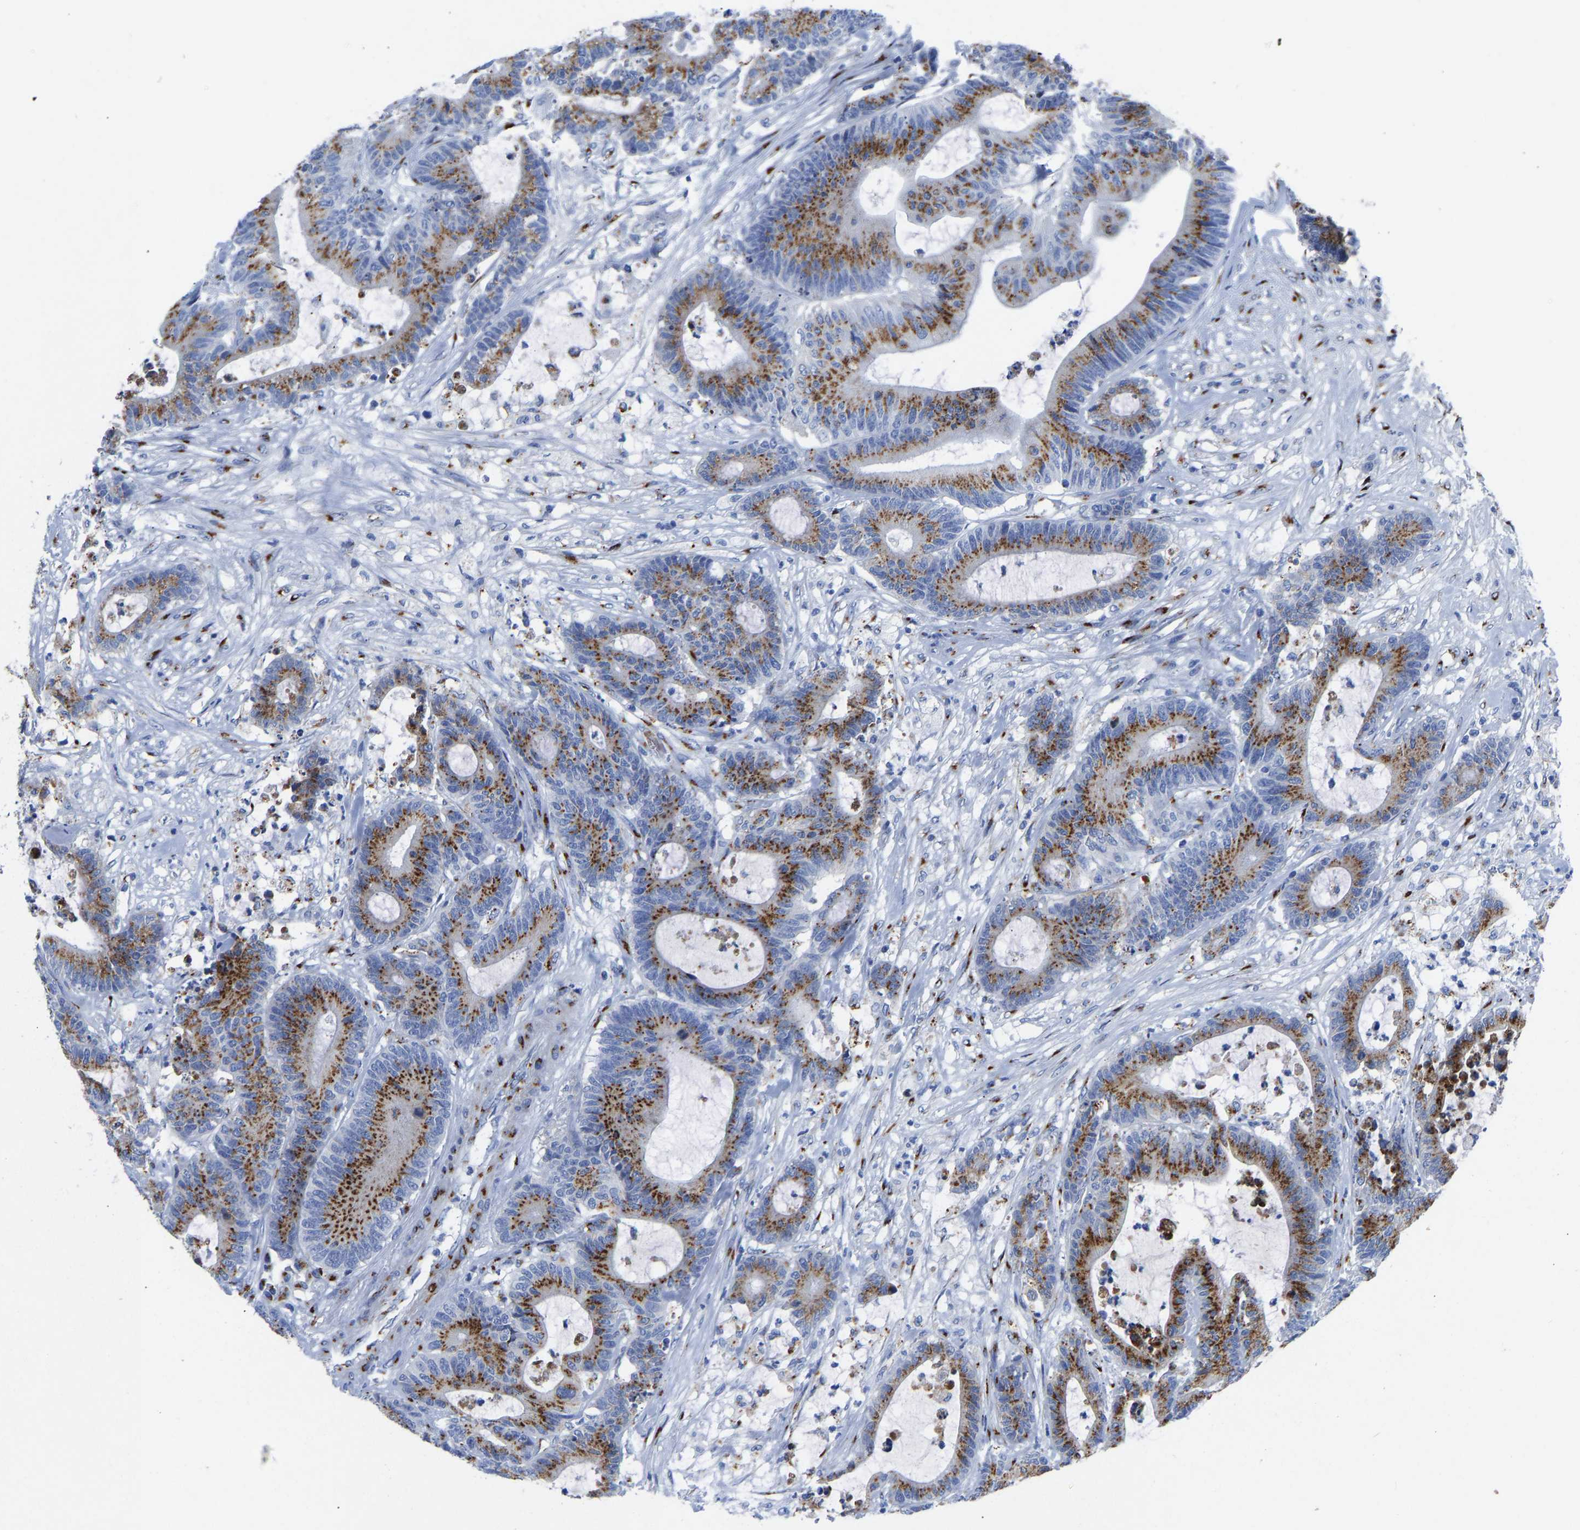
{"staining": {"intensity": "strong", "quantity": ">75%", "location": "cytoplasmic/membranous"}, "tissue": "colorectal cancer", "cell_type": "Tumor cells", "image_type": "cancer", "snomed": [{"axis": "morphology", "description": "Adenocarcinoma, NOS"}, {"axis": "topography", "description": "Colon"}], "caption": "IHC micrograph of adenocarcinoma (colorectal) stained for a protein (brown), which exhibits high levels of strong cytoplasmic/membranous positivity in approximately >75% of tumor cells.", "gene": "TMEM87A", "patient": {"sex": "female", "age": 84}}